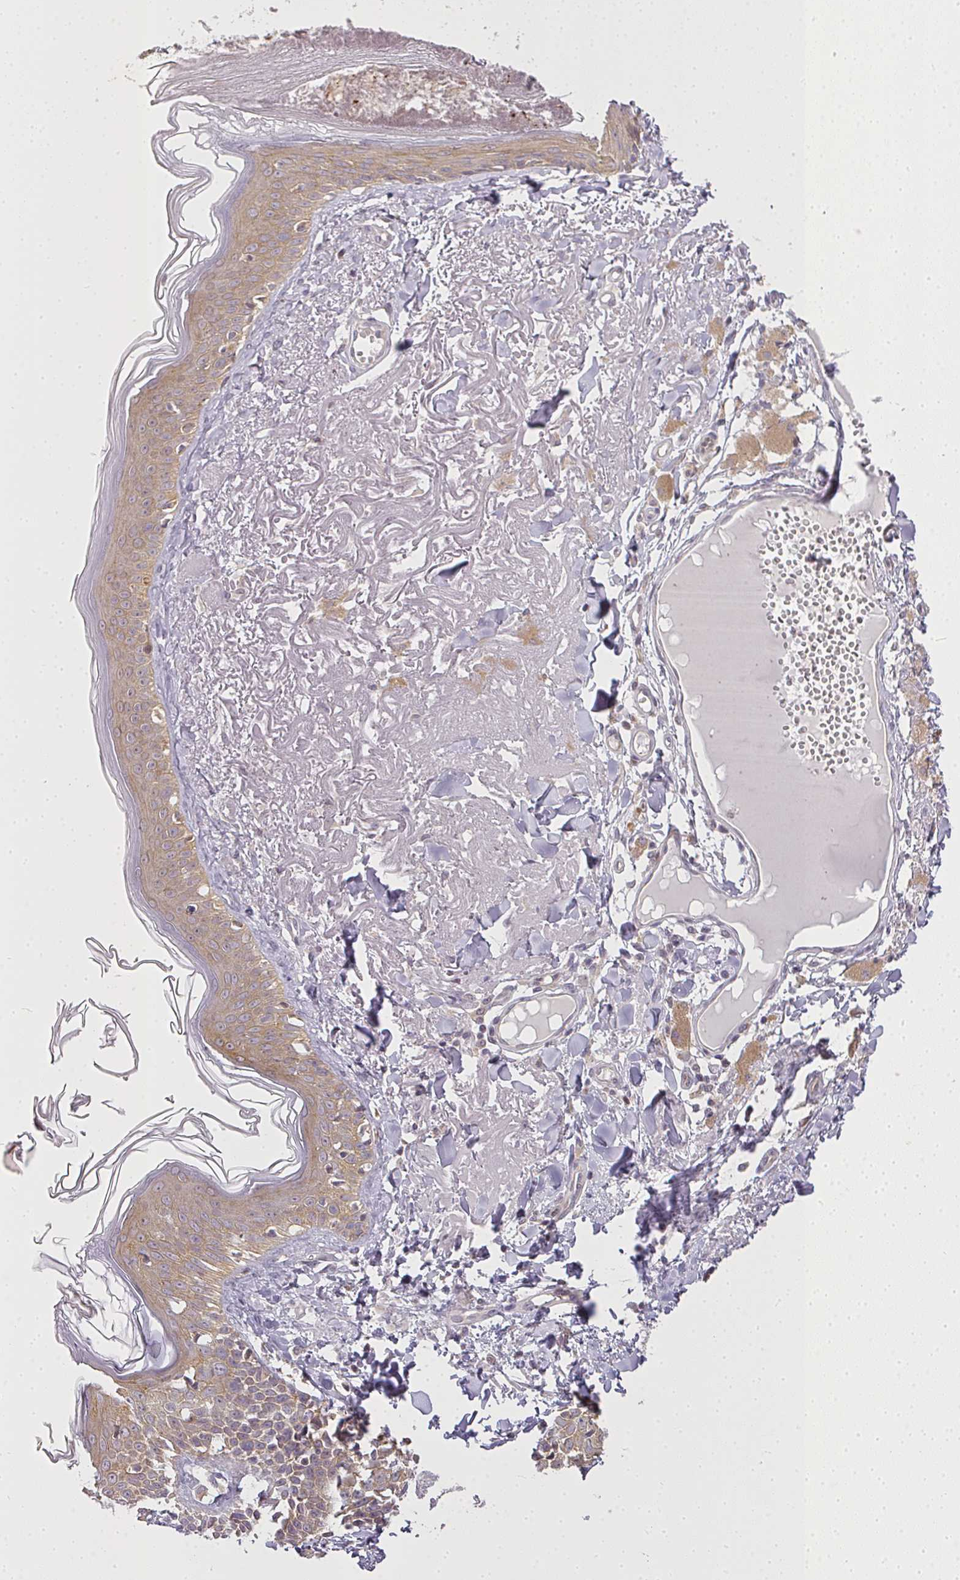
{"staining": {"intensity": "negative", "quantity": "none", "location": "none"}, "tissue": "skin", "cell_type": "Fibroblasts", "image_type": "normal", "snomed": [{"axis": "morphology", "description": "Normal tissue, NOS"}, {"axis": "morphology", "description": "Malignant melanoma, NOS"}, {"axis": "topography", "description": "Skin"}], "caption": "IHC micrograph of normal human skin stained for a protein (brown), which reveals no staining in fibroblasts.", "gene": "MED19", "patient": {"sex": "male", "age": 80}}